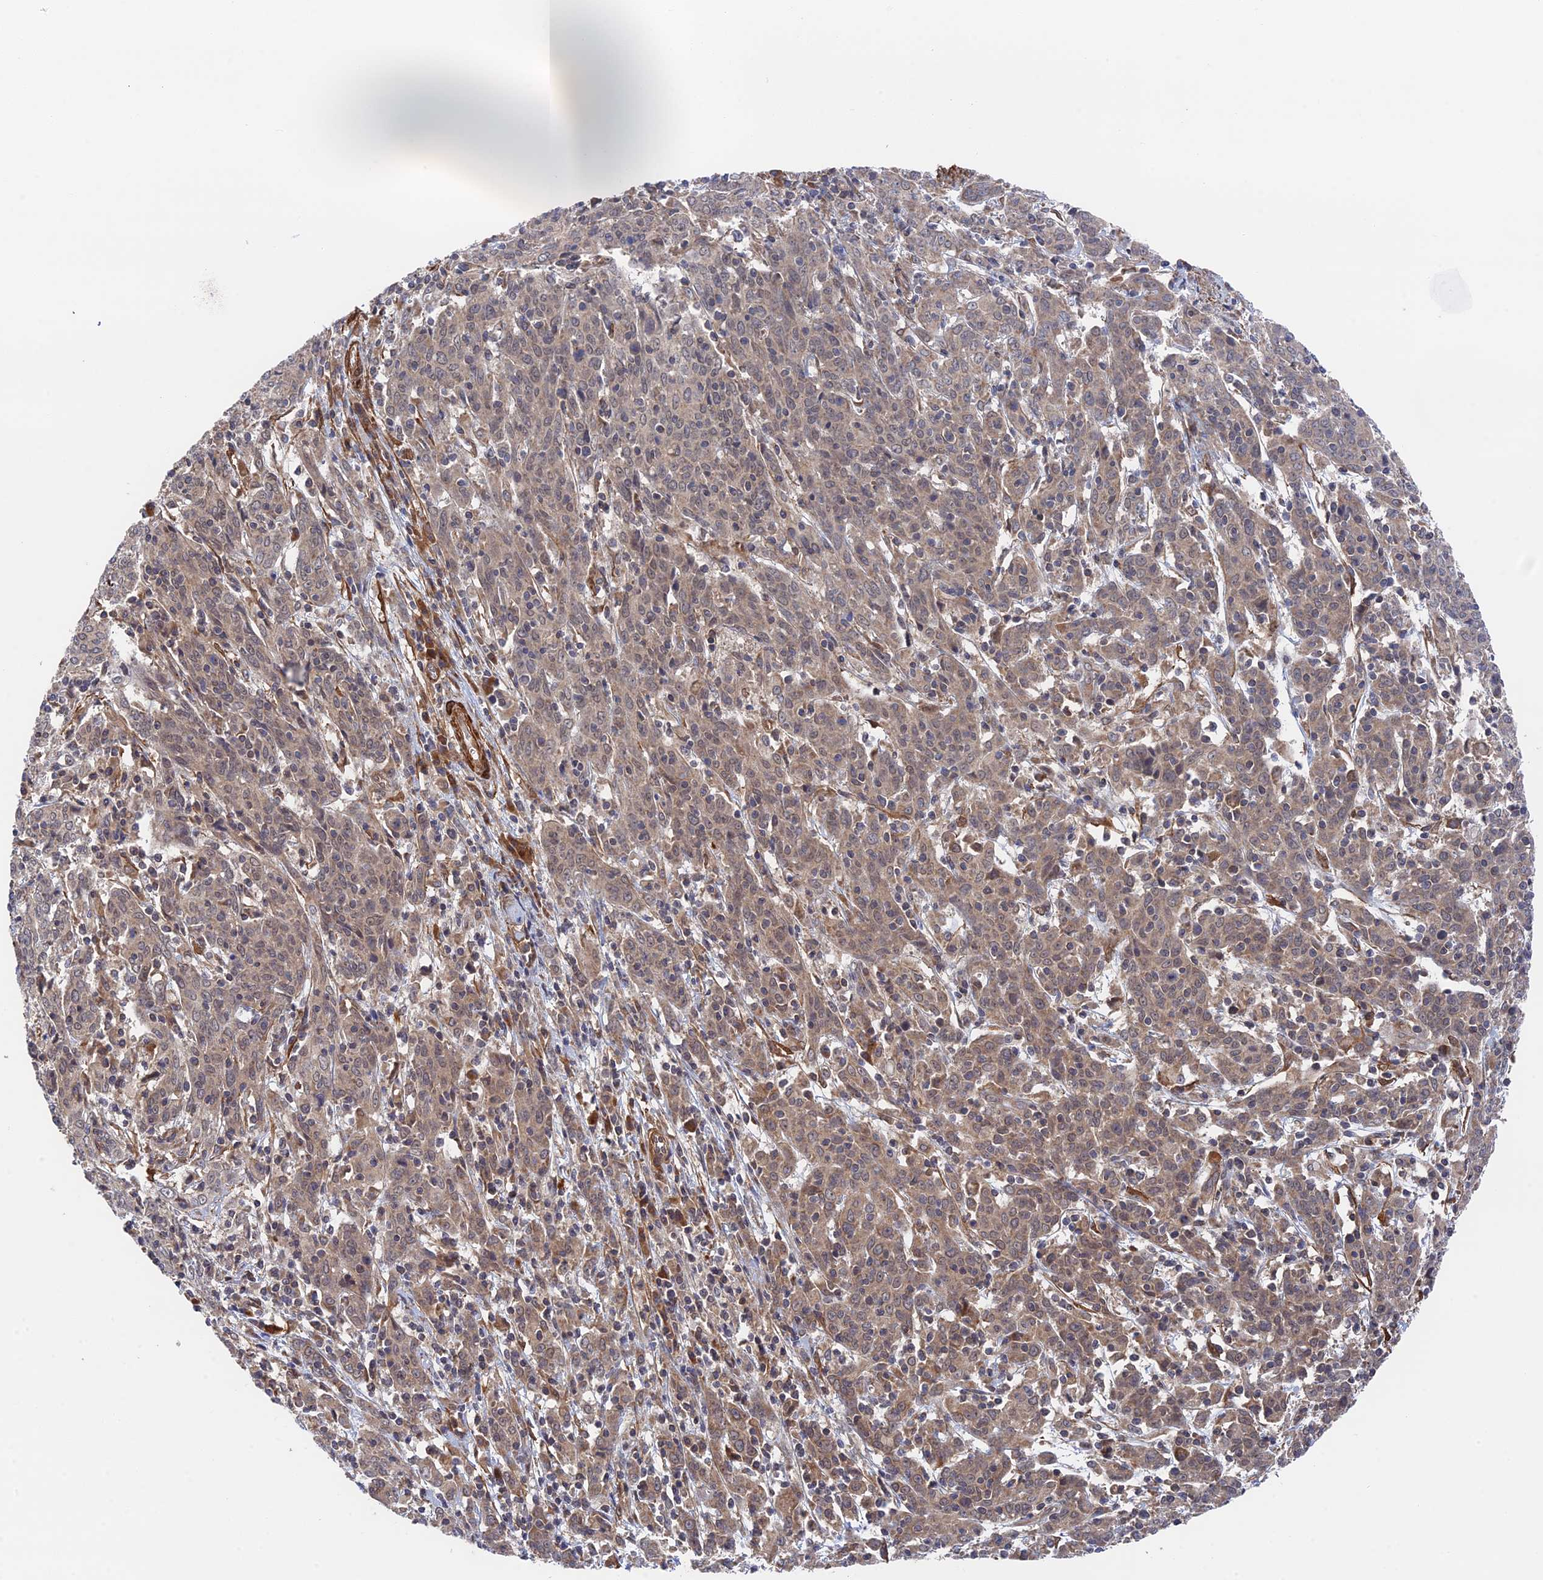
{"staining": {"intensity": "moderate", "quantity": ">75%", "location": "cytoplasmic/membranous"}, "tissue": "cervical cancer", "cell_type": "Tumor cells", "image_type": "cancer", "snomed": [{"axis": "morphology", "description": "Squamous cell carcinoma, NOS"}, {"axis": "topography", "description": "Cervix"}], "caption": "Squamous cell carcinoma (cervical) tissue exhibits moderate cytoplasmic/membranous expression in approximately >75% of tumor cells", "gene": "ZNF320", "patient": {"sex": "female", "age": 67}}